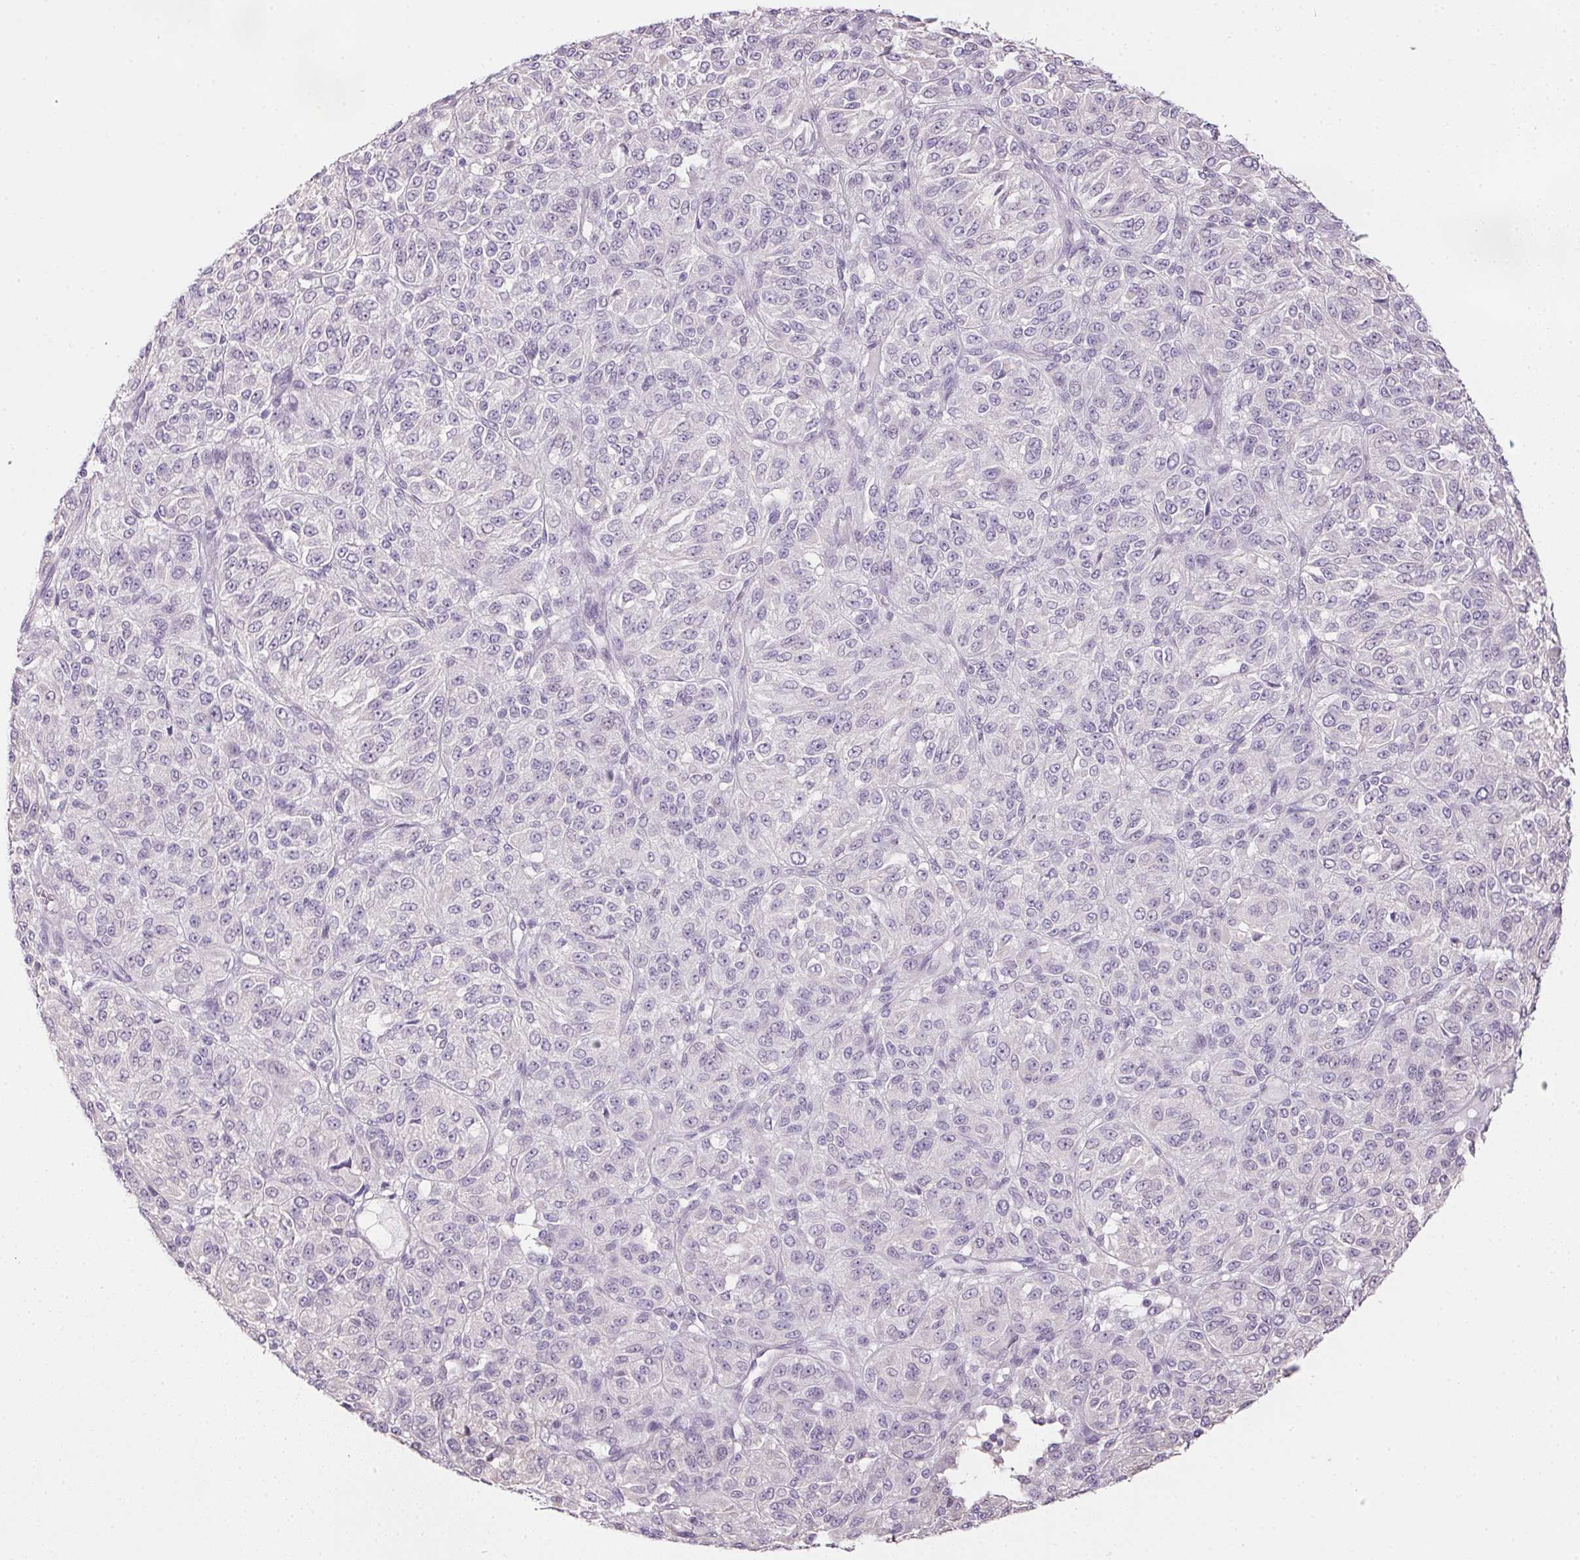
{"staining": {"intensity": "negative", "quantity": "none", "location": "none"}, "tissue": "melanoma", "cell_type": "Tumor cells", "image_type": "cancer", "snomed": [{"axis": "morphology", "description": "Malignant melanoma, Metastatic site"}, {"axis": "topography", "description": "Brain"}], "caption": "Histopathology image shows no significant protein staining in tumor cells of malignant melanoma (metastatic site). (DAB (3,3'-diaminobenzidine) immunohistochemistry (IHC) with hematoxylin counter stain).", "gene": "CTCFL", "patient": {"sex": "female", "age": 56}}